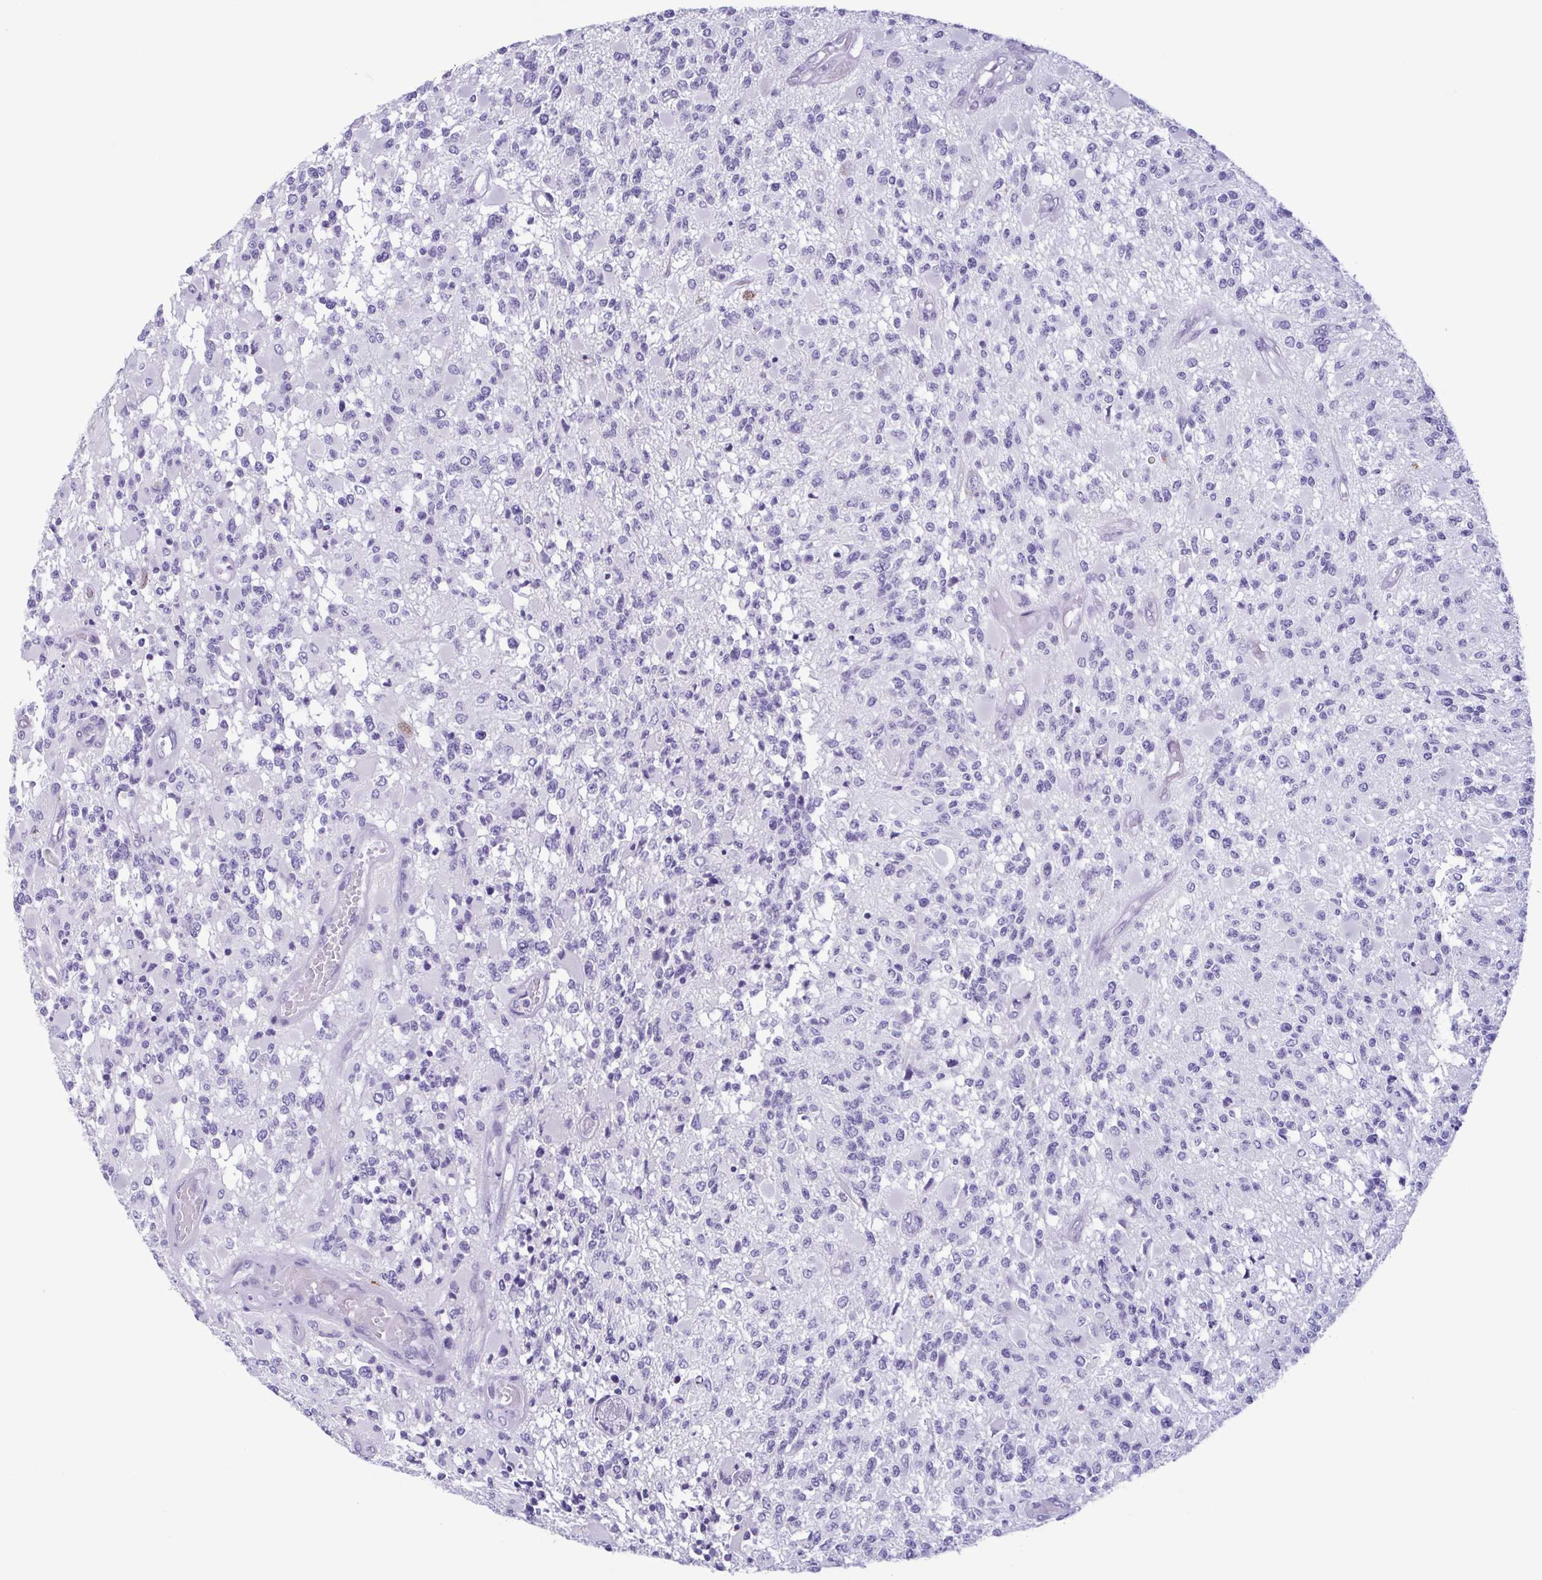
{"staining": {"intensity": "negative", "quantity": "none", "location": "none"}, "tissue": "glioma", "cell_type": "Tumor cells", "image_type": "cancer", "snomed": [{"axis": "morphology", "description": "Glioma, malignant, High grade"}, {"axis": "topography", "description": "Brain"}], "caption": "DAB immunohistochemical staining of human glioma demonstrates no significant expression in tumor cells.", "gene": "LTF", "patient": {"sex": "female", "age": 63}}